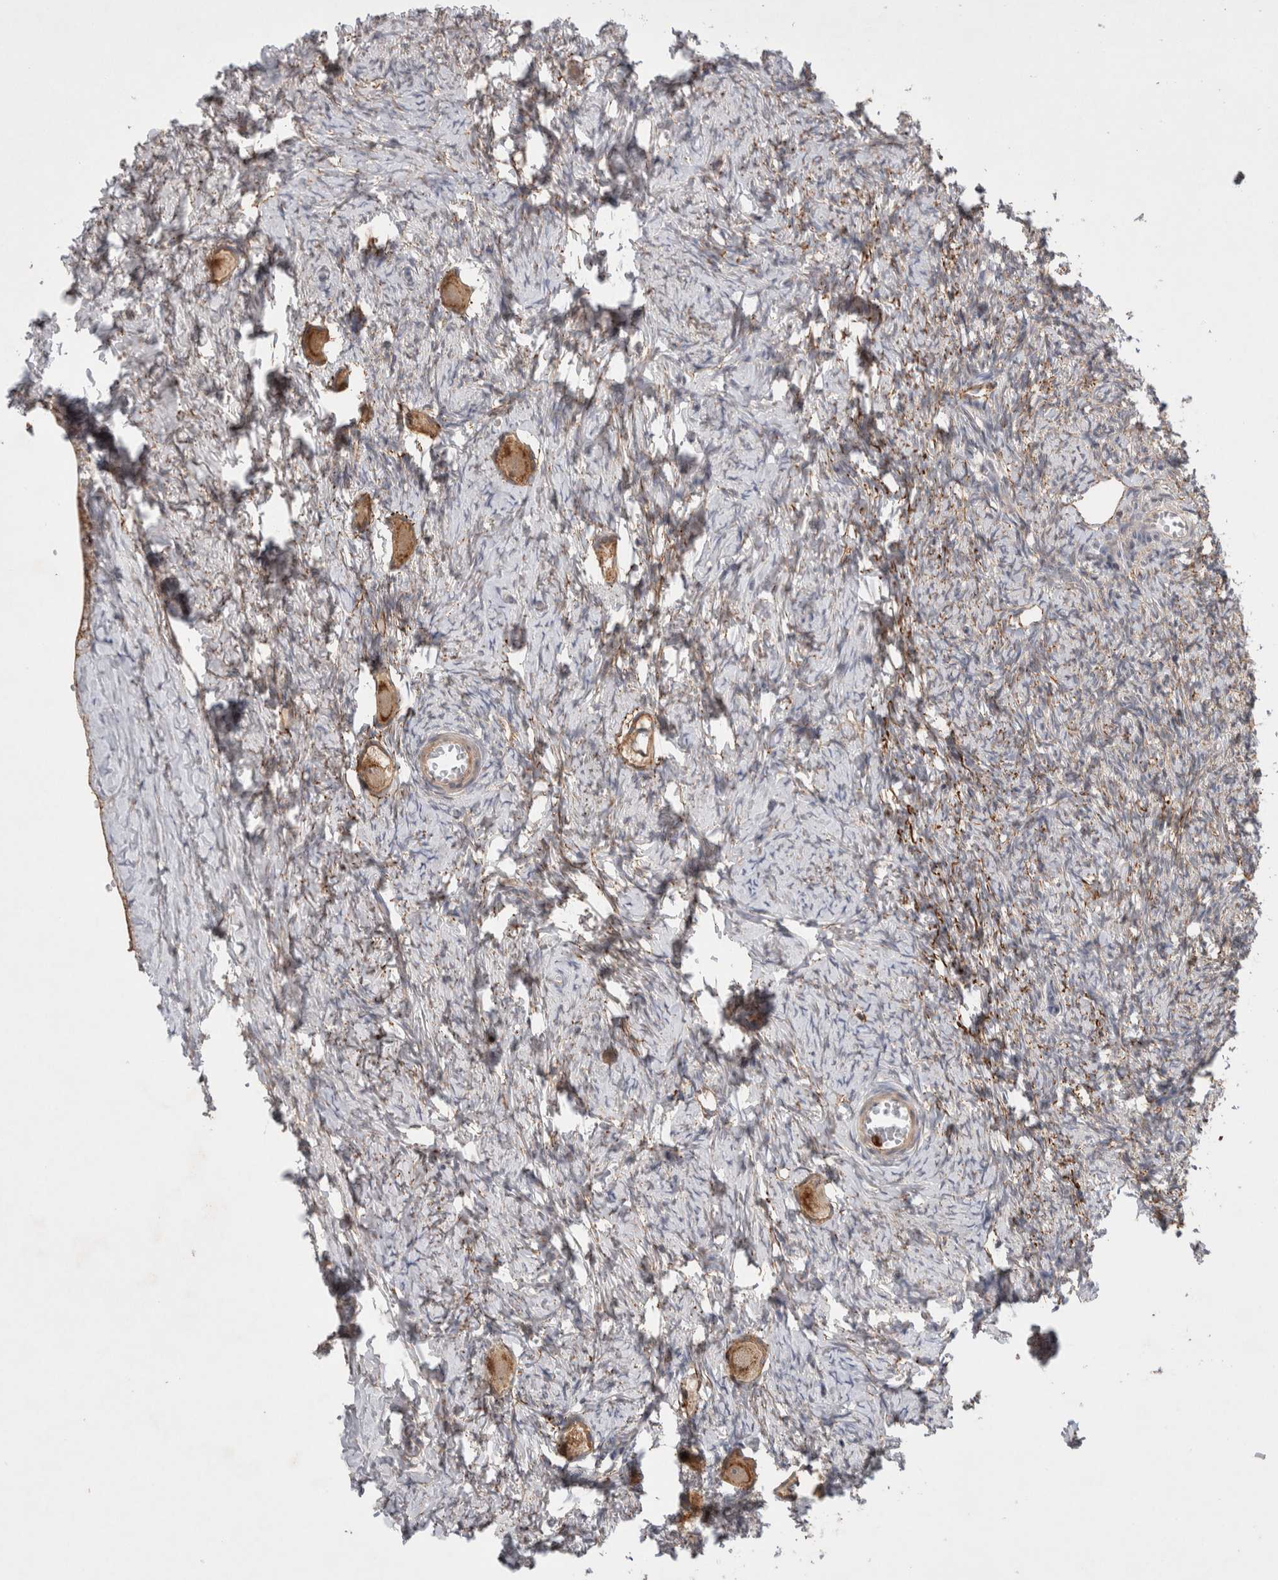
{"staining": {"intensity": "moderate", "quantity": ">75%", "location": "cytoplasmic/membranous"}, "tissue": "ovary", "cell_type": "Follicle cells", "image_type": "normal", "snomed": [{"axis": "morphology", "description": "Normal tissue, NOS"}, {"axis": "topography", "description": "Ovary"}], "caption": "IHC image of unremarkable ovary stained for a protein (brown), which displays medium levels of moderate cytoplasmic/membranous positivity in approximately >75% of follicle cells.", "gene": "GSDMB", "patient": {"sex": "female", "age": 27}}